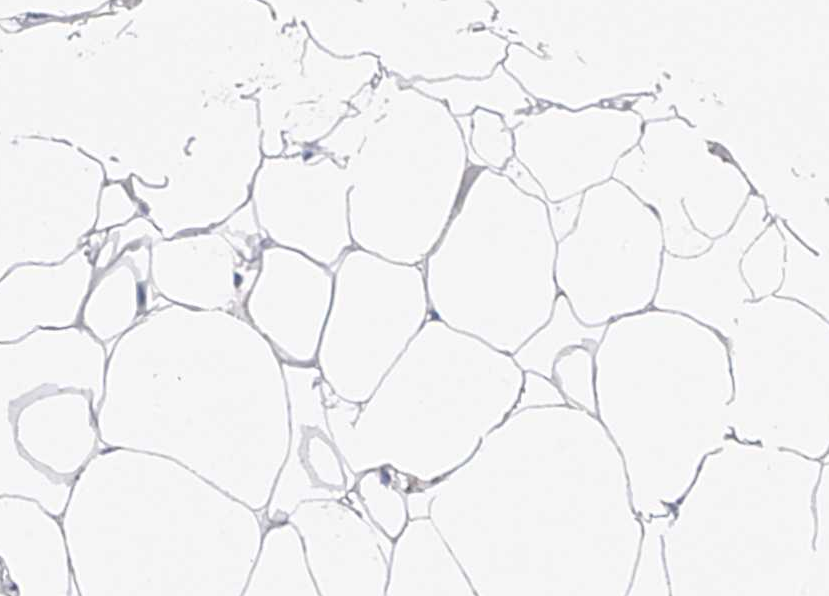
{"staining": {"intensity": "negative", "quantity": "none", "location": "none"}, "tissue": "adipose tissue", "cell_type": "Adipocytes", "image_type": "normal", "snomed": [{"axis": "morphology", "description": "Normal tissue, NOS"}, {"axis": "topography", "description": "Breast"}], "caption": "This is a photomicrograph of immunohistochemistry (IHC) staining of unremarkable adipose tissue, which shows no staining in adipocytes.", "gene": "MLYCD", "patient": {"sex": "female", "age": 23}}